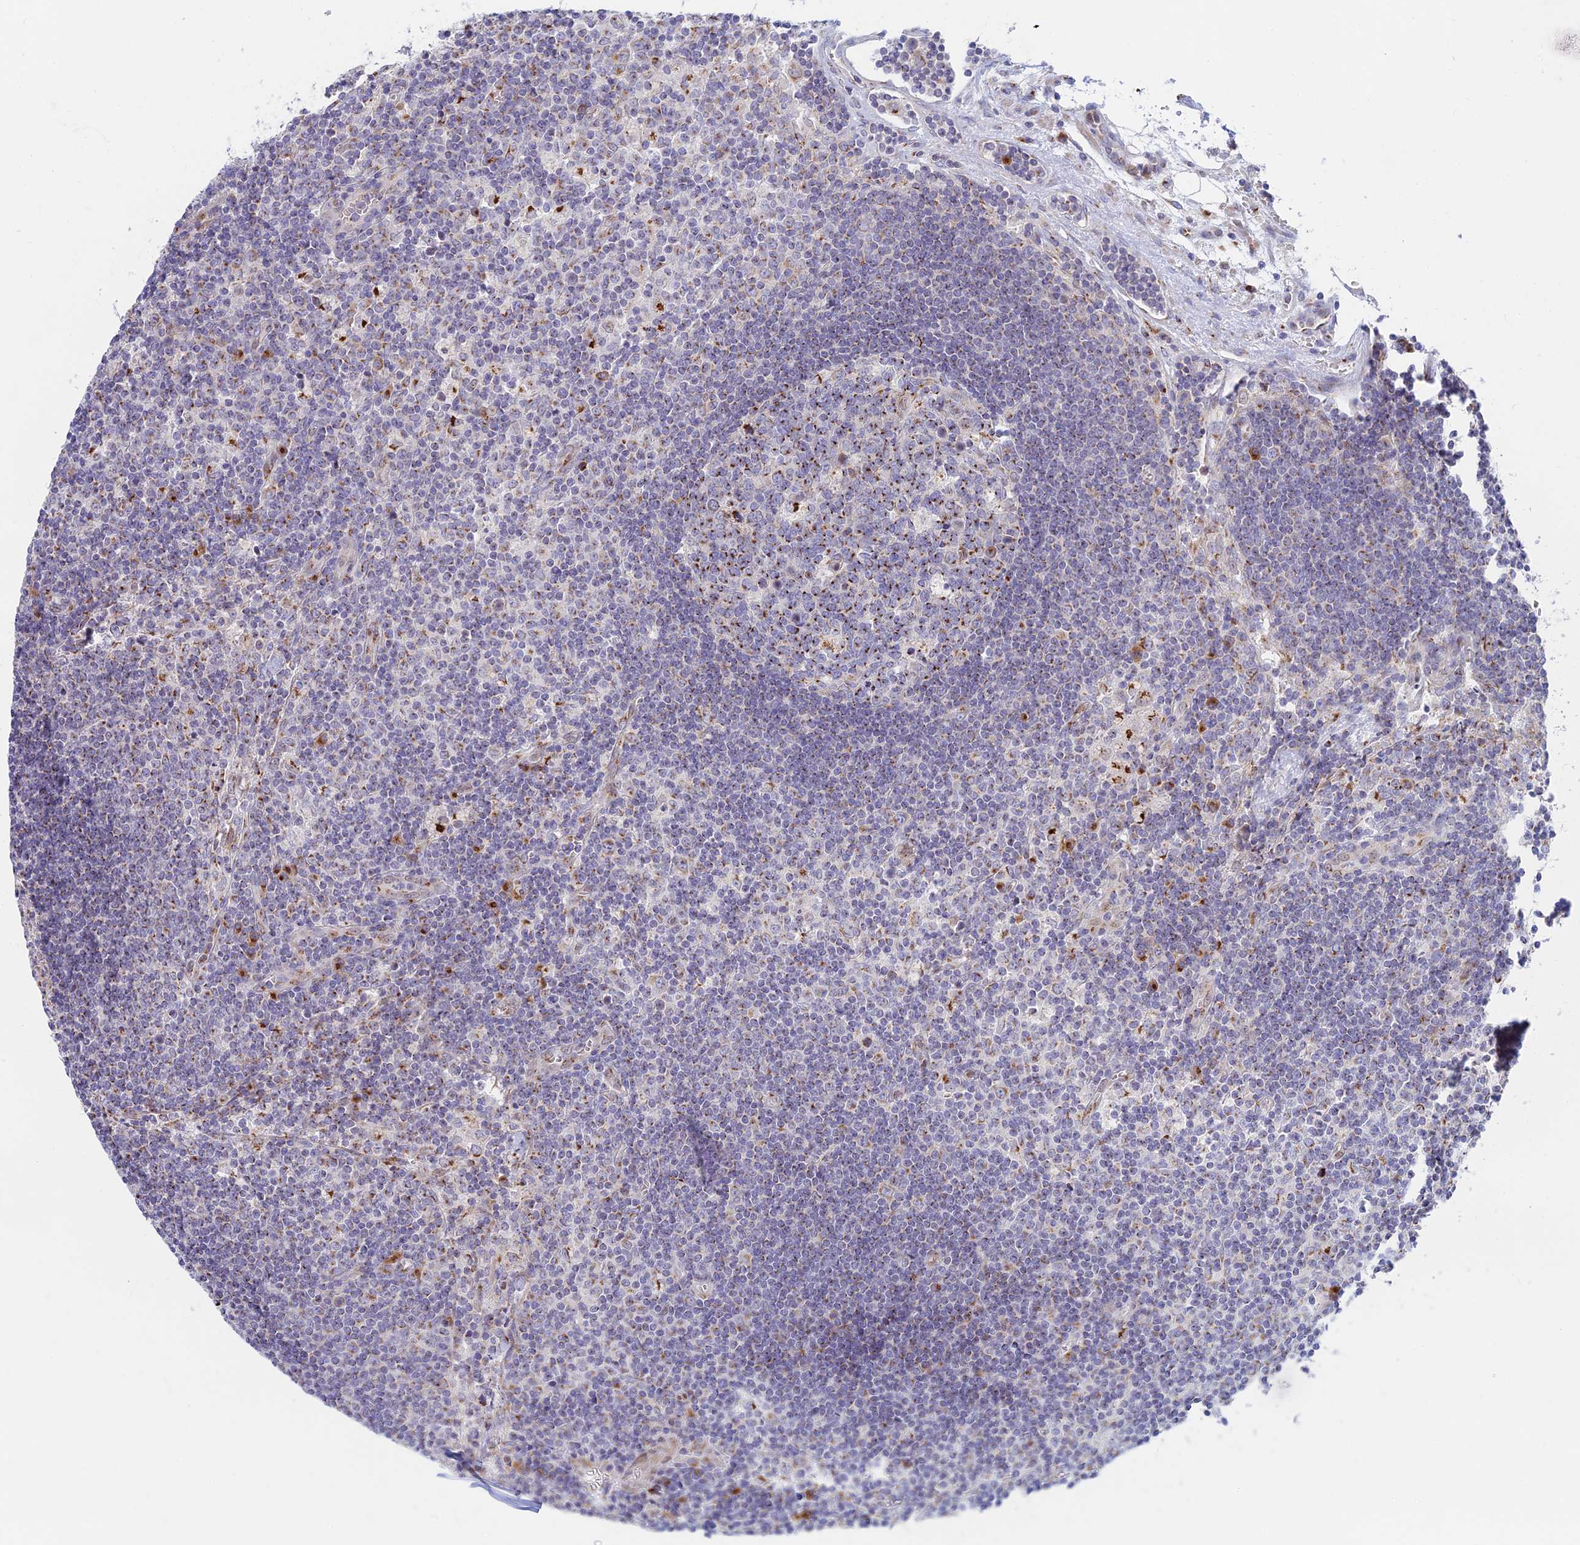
{"staining": {"intensity": "strong", "quantity": "25%-75%", "location": "cytoplasmic/membranous"}, "tissue": "lymph node", "cell_type": "Germinal center cells", "image_type": "normal", "snomed": [{"axis": "morphology", "description": "Normal tissue, NOS"}, {"axis": "topography", "description": "Lymph node"}], "caption": "Lymph node stained with DAB immunohistochemistry displays high levels of strong cytoplasmic/membranous expression in about 25%-75% of germinal center cells. The protein is stained brown, and the nuclei are stained in blue (DAB (3,3'-diaminobenzidine) IHC with brightfield microscopy, high magnification).", "gene": "ENSG00000267561", "patient": {"sex": "male", "age": 58}}